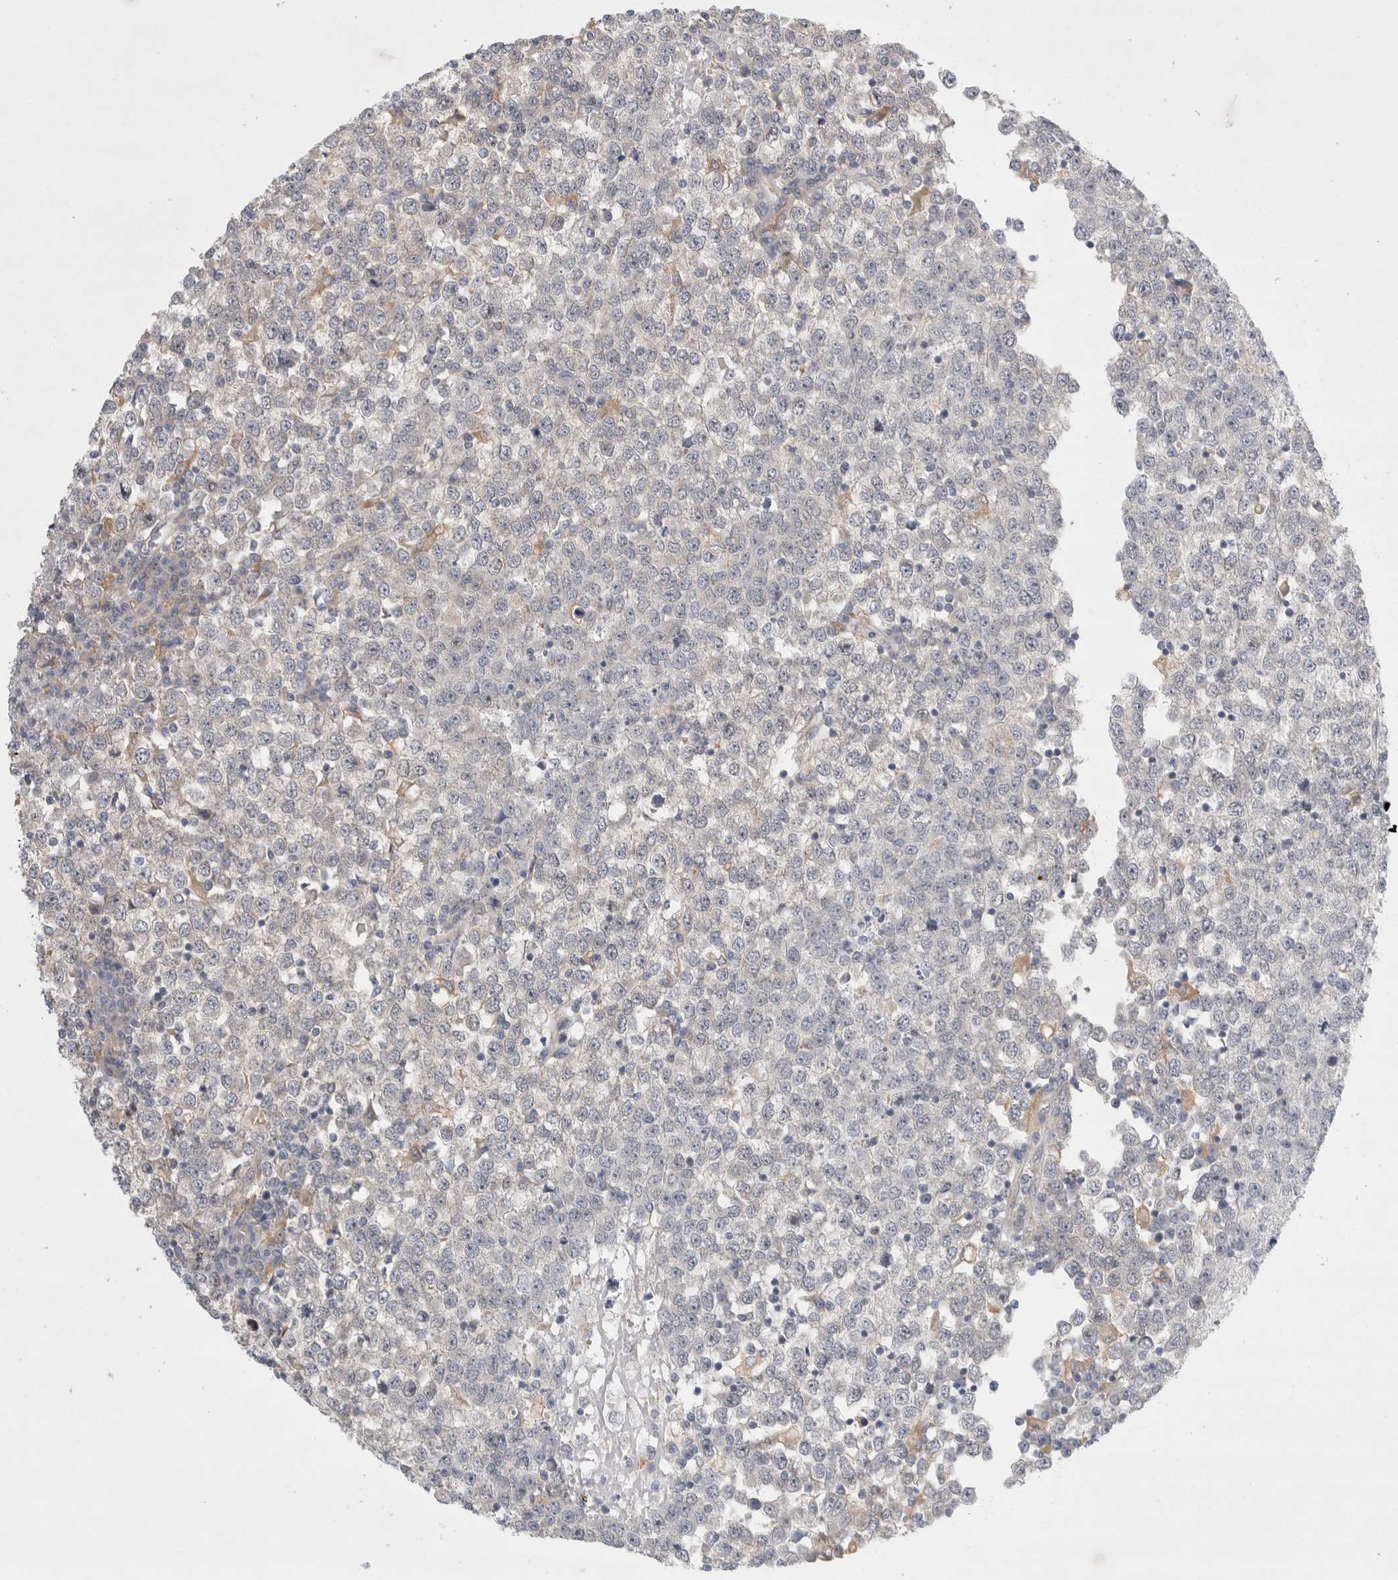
{"staining": {"intensity": "negative", "quantity": "none", "location": "none"}, "tissue": "testis cancer", "cell_type": "Tumor cells", "image_type": "cancer", "snomed": [{"axis": "morphology", "description": "Seminoma, NOS"}, {"axis": "topography", "description": "Testis"}], "caption": "DAB (3,3'-diaminobenzidine) immunohistochemical staining of testis cancer (seminoma) demonstrates no significant staining in tumor cells. (DAB (3,3'-diaminobenzidine) immunohistochemistry (IHC) visualized using brightfield microscopy, high magnification).", "gene": "CDCA7L", "patient": {"sex": "male", "age": 65}}